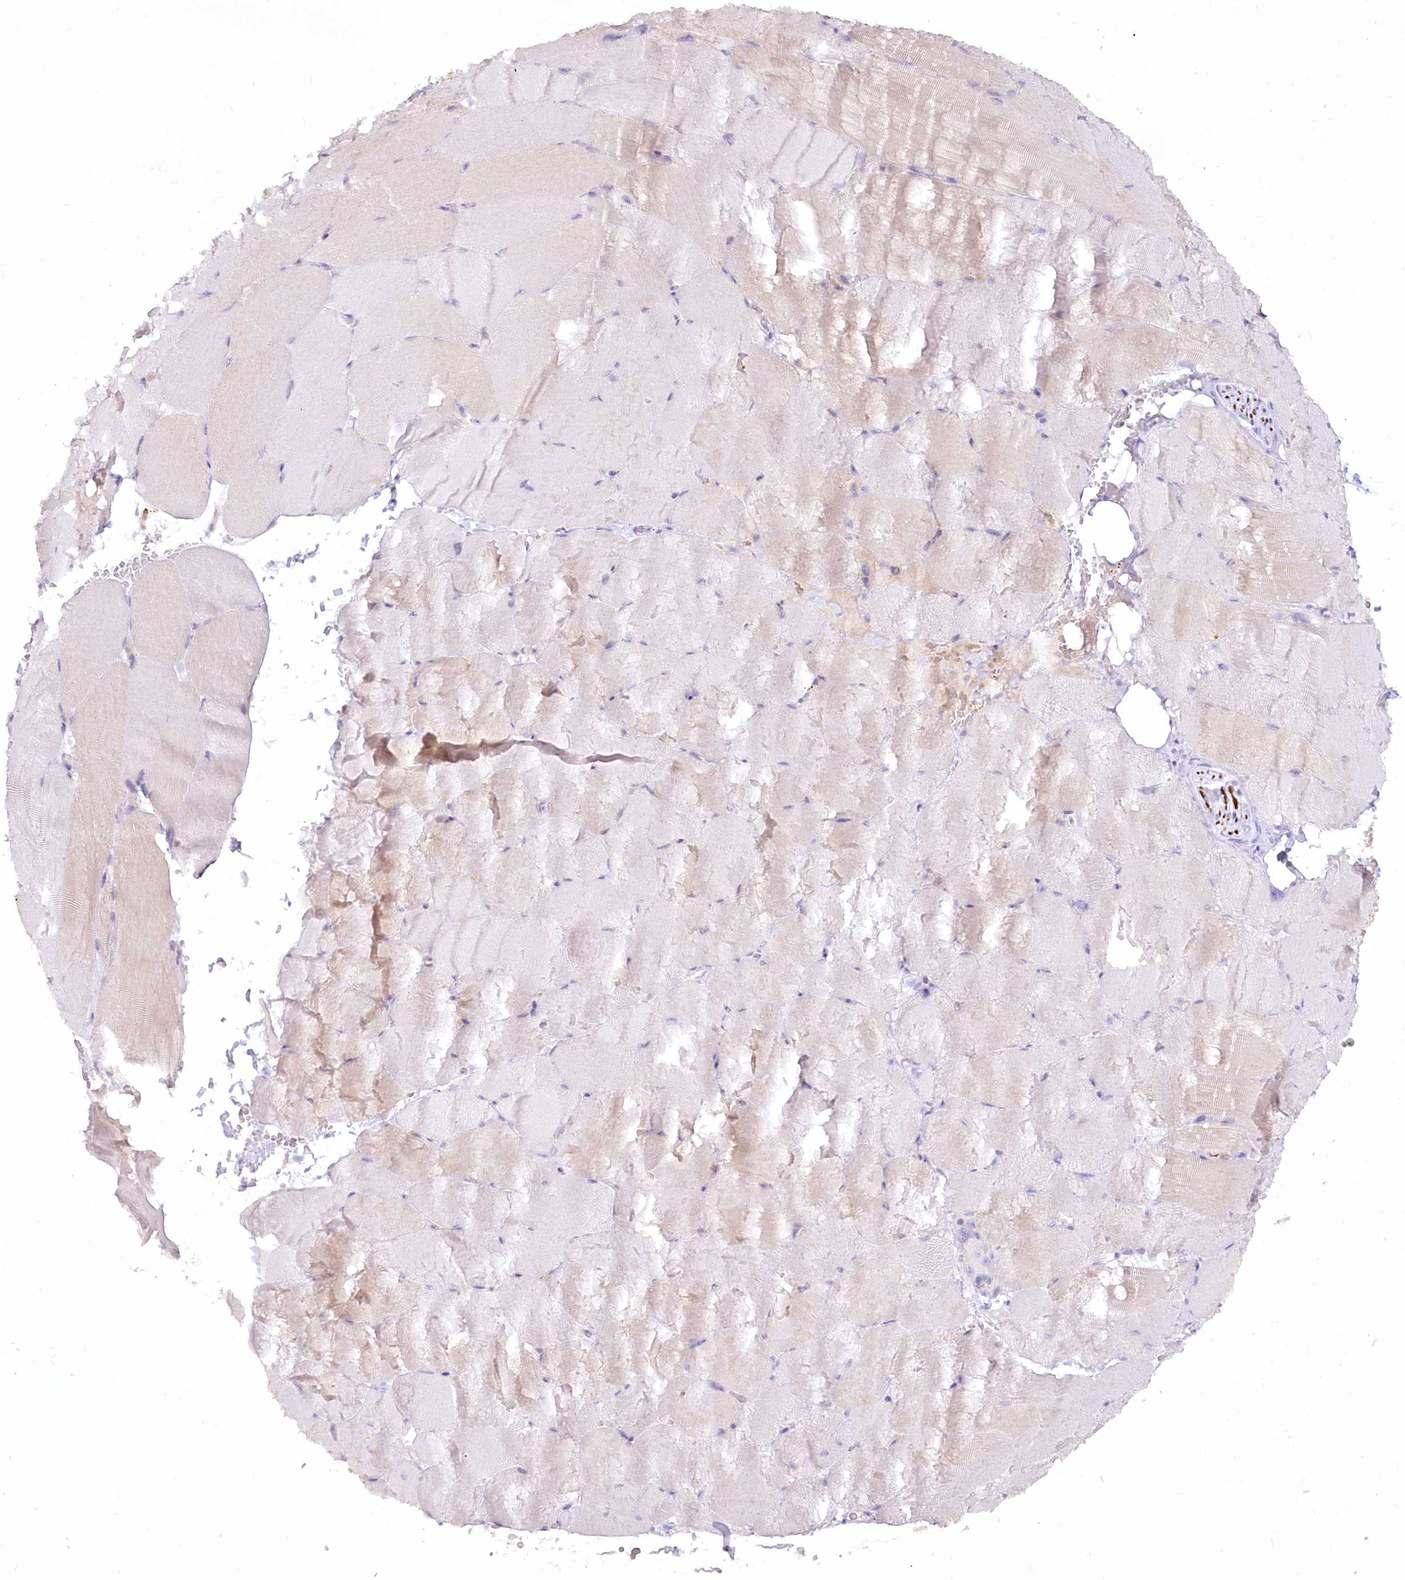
{"staining": {"intensity": "negative", "quantity": "none", "location": "none"}, "tissue": "skeletal muscle", "cell_type": "Myocytes", "image_type": "normal", "snomed": [{"axis": "morphology", "description": "Normal tissue, NOS"}, {"axis": "topography", "description": "Skeletal muscle"}, {"axis": "topography", "description": "Parathyroid gland"}], "caption": "Image shows no significant protein expression in myocytes of normal skeletal muscle.", "gene": "EFHC2", "patient": {"sex": "female", "age": 37}}